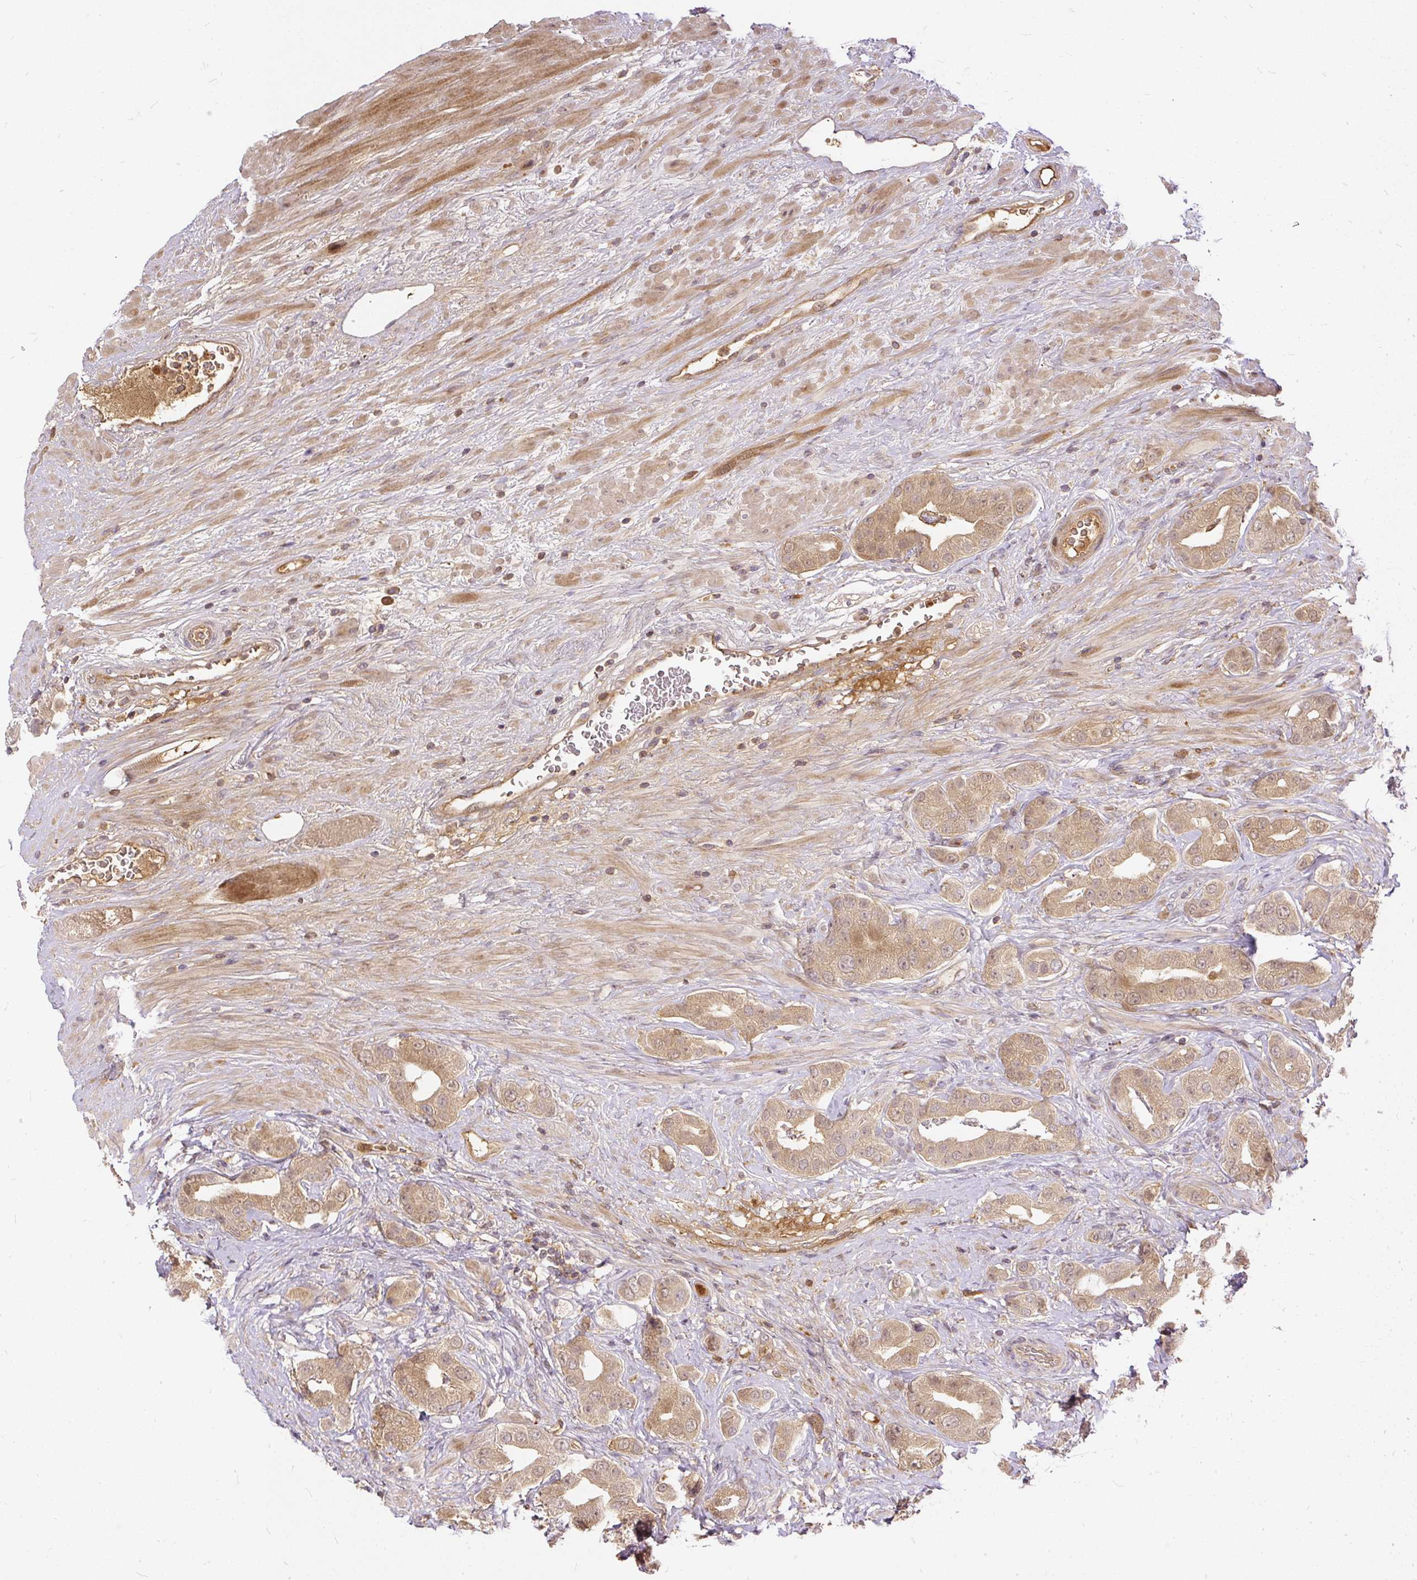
{"staining": {"intensity": "moderate", "quantity": ">75%", "location": "cytoplasmic/membranous"}, "tissue": "prostate cancer", "cell_type": "Tumor cells", "image_type": "cancer", "snomed": [{"axis": "morphology", "description": "Adenocarcinoma, High grade"}, {"axis": "topography", "description": "Prostate"}], "caption": "Immunohistochemistry (DAB (3,3'-diaminobenzidine)) staining of human high-grade adenocarcinoma (prostate) displays moderate cytoplasmic/membranous protein expression in about >75% of tumor cells.", "gene": "AP5S1", "patient": {"sex": "male", "age": 63}}